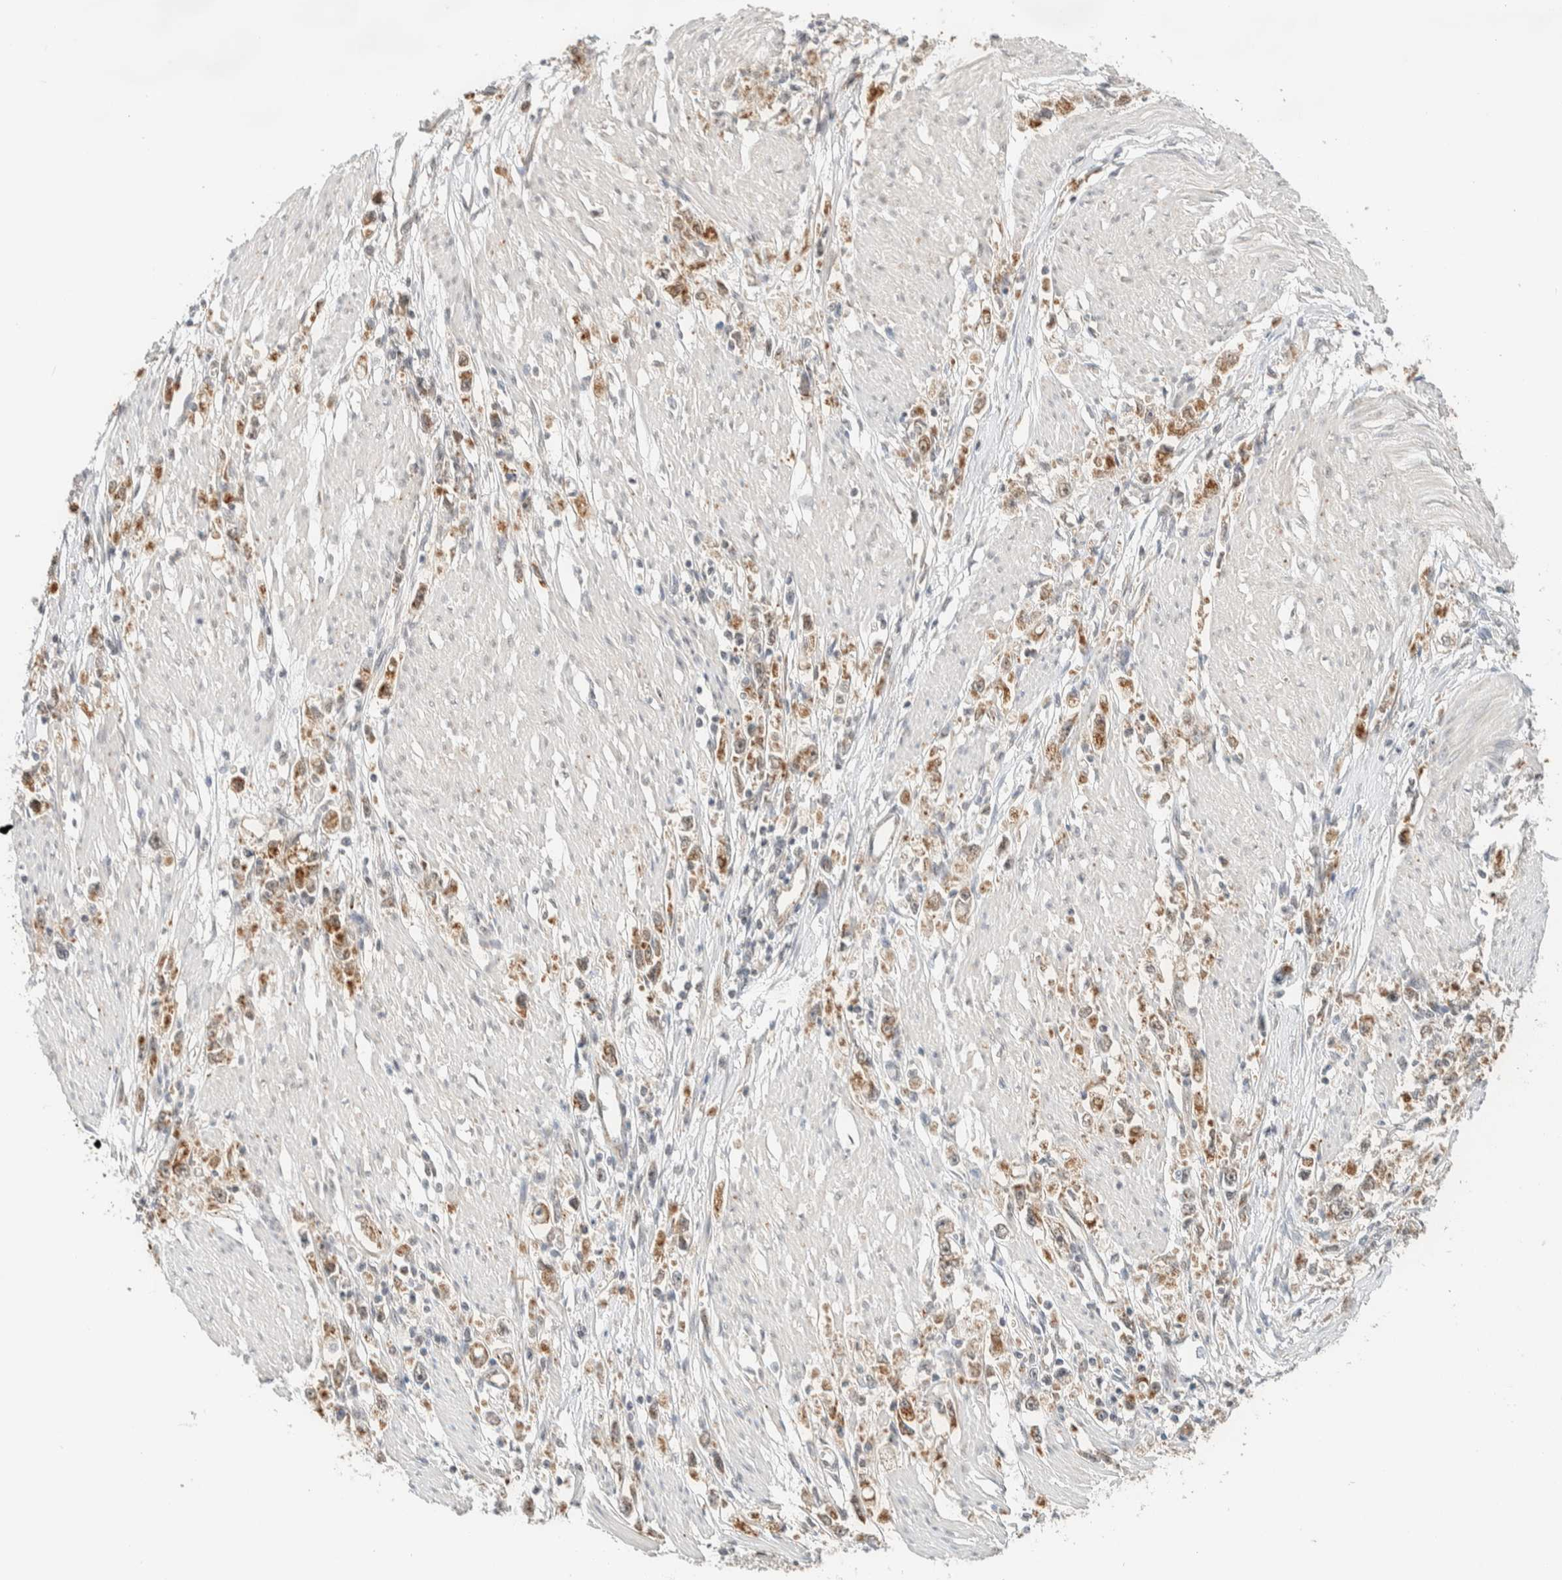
{"staining": {"intensity": "moderate", "quantity": ">75%", "location": "cytoplasmic/membranous"}, "tissue": "stomach cancer", "cell_type": "Tumor cells", "image_type": "cancer", "snomed": [{"axis": "morphology", "description": "Adenocarcinoma, NOS"}, {"axis": "topography", "description": "Stomach"}], "caption": "Immunohistochemistry of human adenocarcinoma (stomach) reveals medium levels of moderate cytoplasmic/membranous staining in about >75% of tumor cells. The protein is stained brown, and the nuclei are stained in blue (DAB (3,3'-diaminobenzidine) IHC with brightfield microscopy, high magnification).", "gene": "MRPL41", "patient": {"sex": "female", "age": 59}}